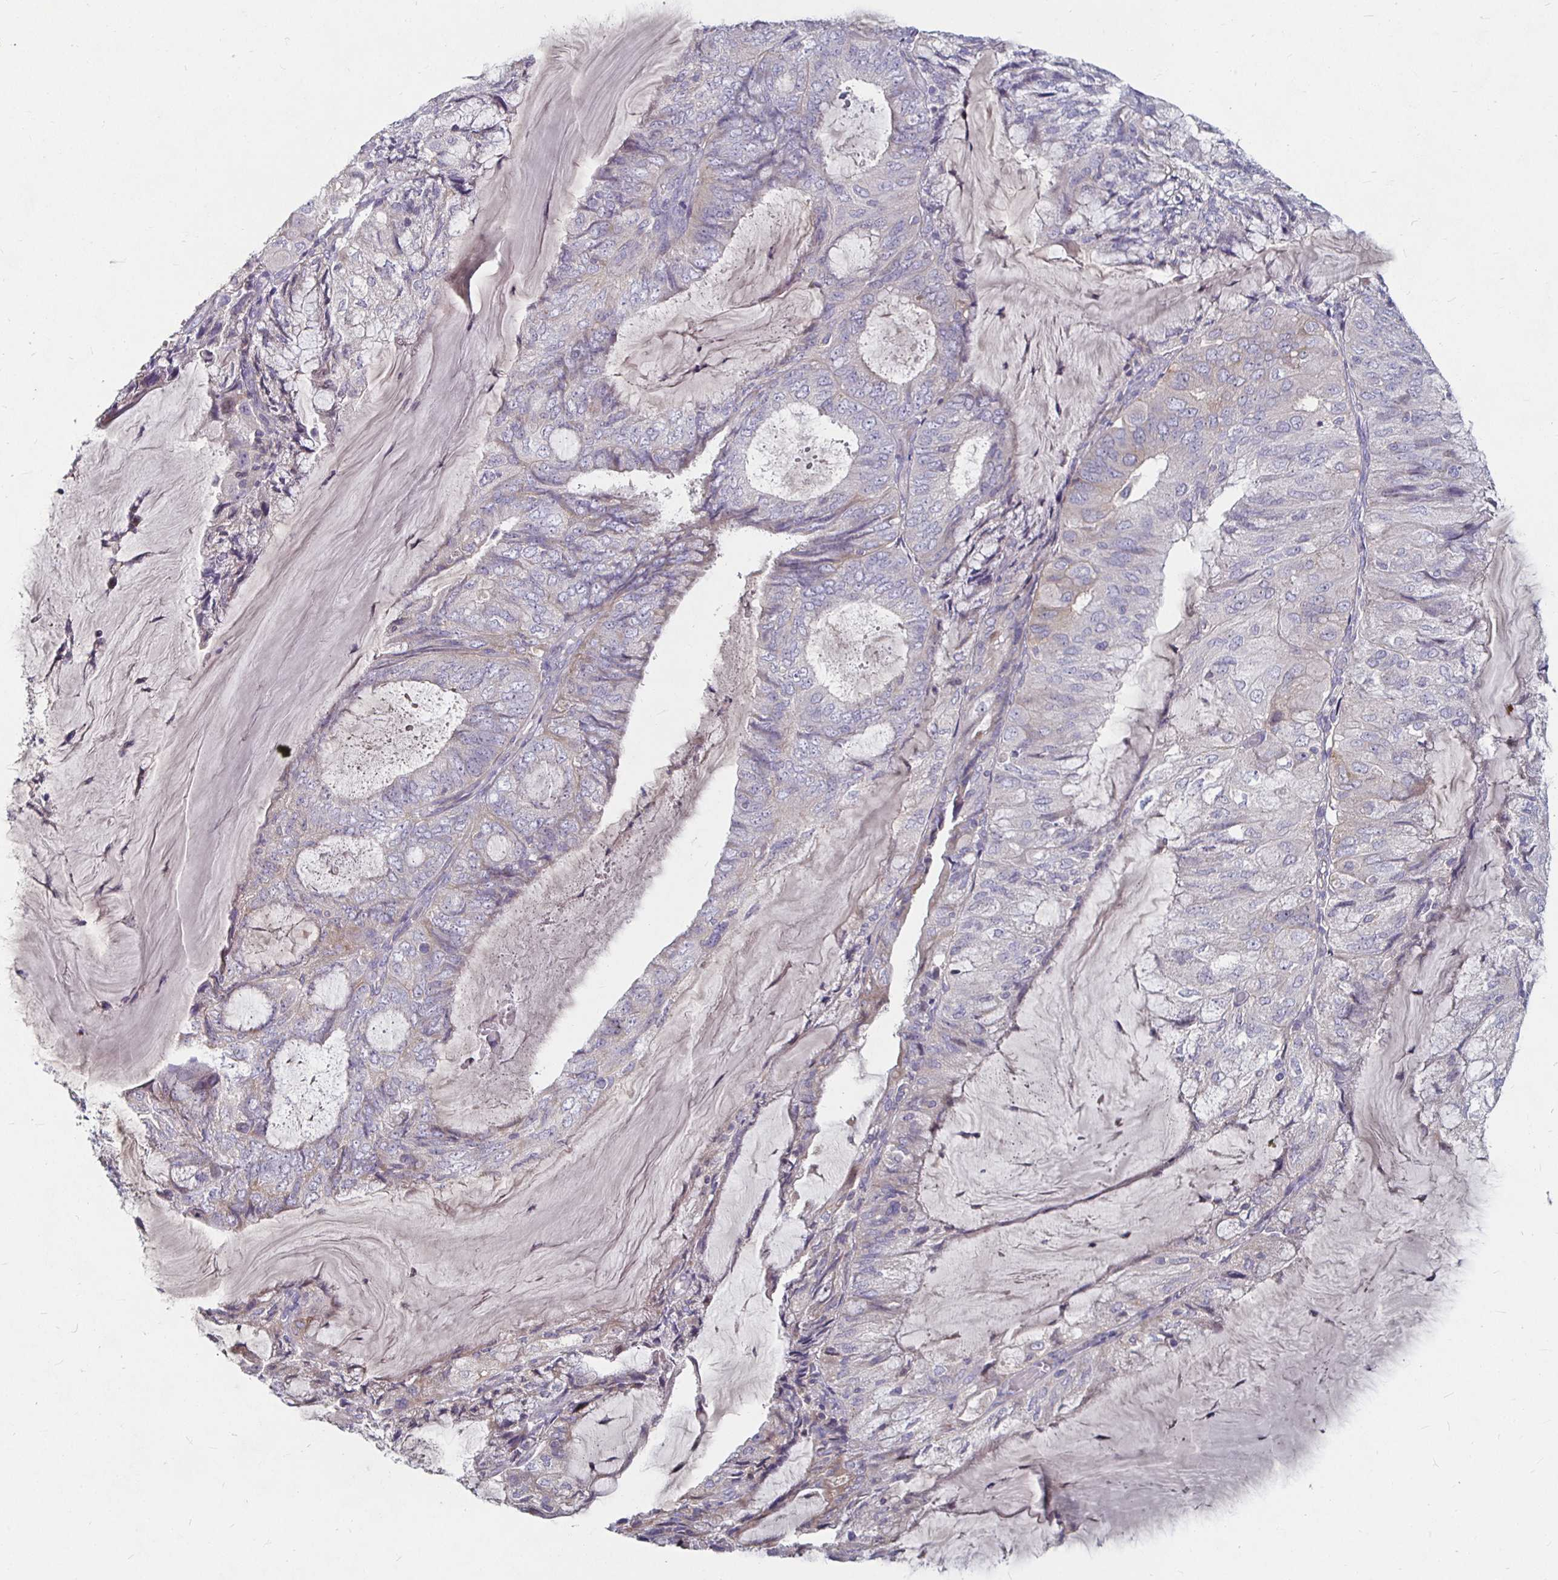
{"staining": {"intensity": "weak", "quantity": "25%-75%", "location": "cytoplasmic/membranous"}, "tissue": "endometrial cancer", "cell_type": "Tumor cells", "image_type": "cancer", "snomed": [{"axis": "morphology", "description": "Adenocarcinoma, NOS"}, {"axis": "topography", "description": "Endometrium"}], "caption": "Endometrial adenocarcinoma stained with a brown dye reveals weak cytoplasmic/membranous positive staining in approximately 25%-75% of tumor cells.", "gene": "RNF144B", "patient": {"sex": "female", "age": 81}}